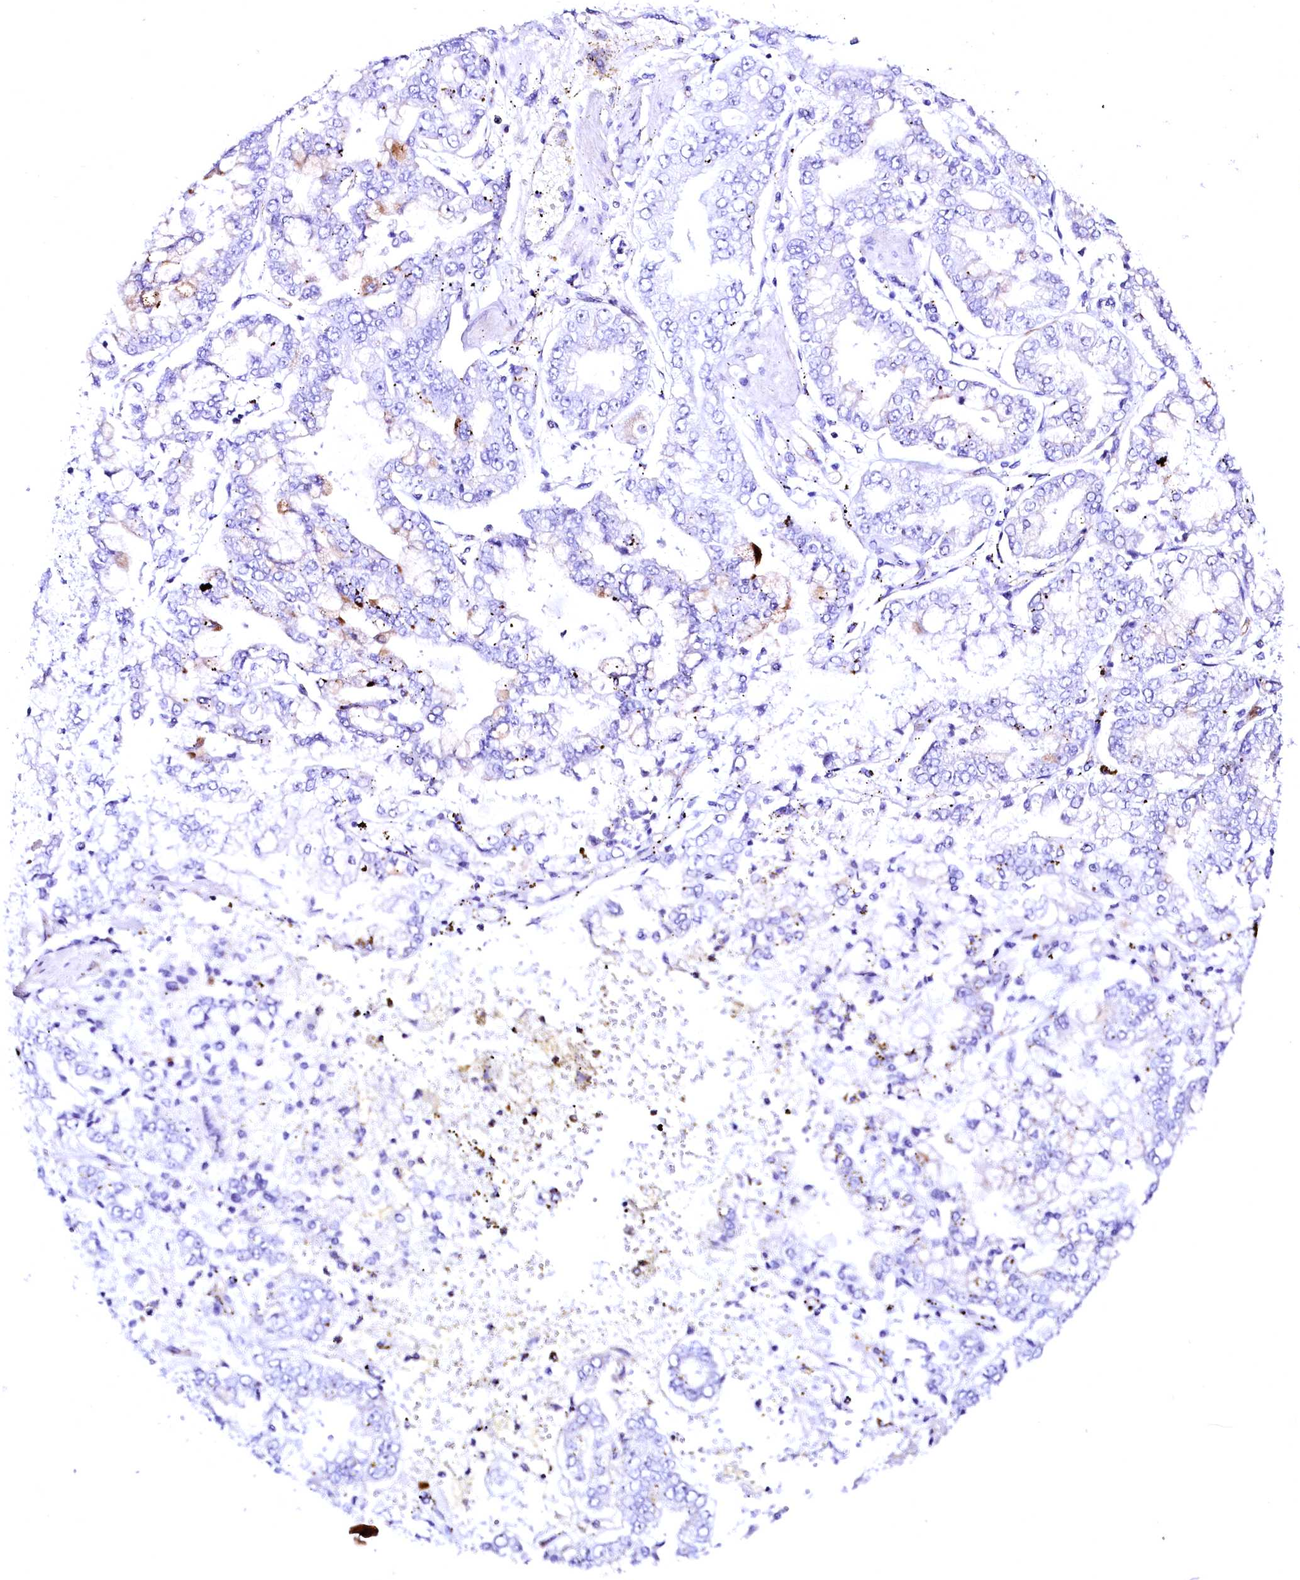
{"staining": {"intensity": "negative", "quantity": "none", "location": "none"}, "tissue": "stomach cancer", "cell_type": "Tumor cells", "image_type": "cancer", "snomed": [{"axis": "morphology", "description": "Adenocarcinoma, NOS"}, {"axis": "topography", "description": "Stomach"}], "caption": "IHC photomicrograph of neoplastic tissue: human adenocarcinoma (stomach) stained with DAB exhibits no significant protein staining in tumor cells.", "gene": "SFR1", "patient": {"sex": "male", "age": 76}}